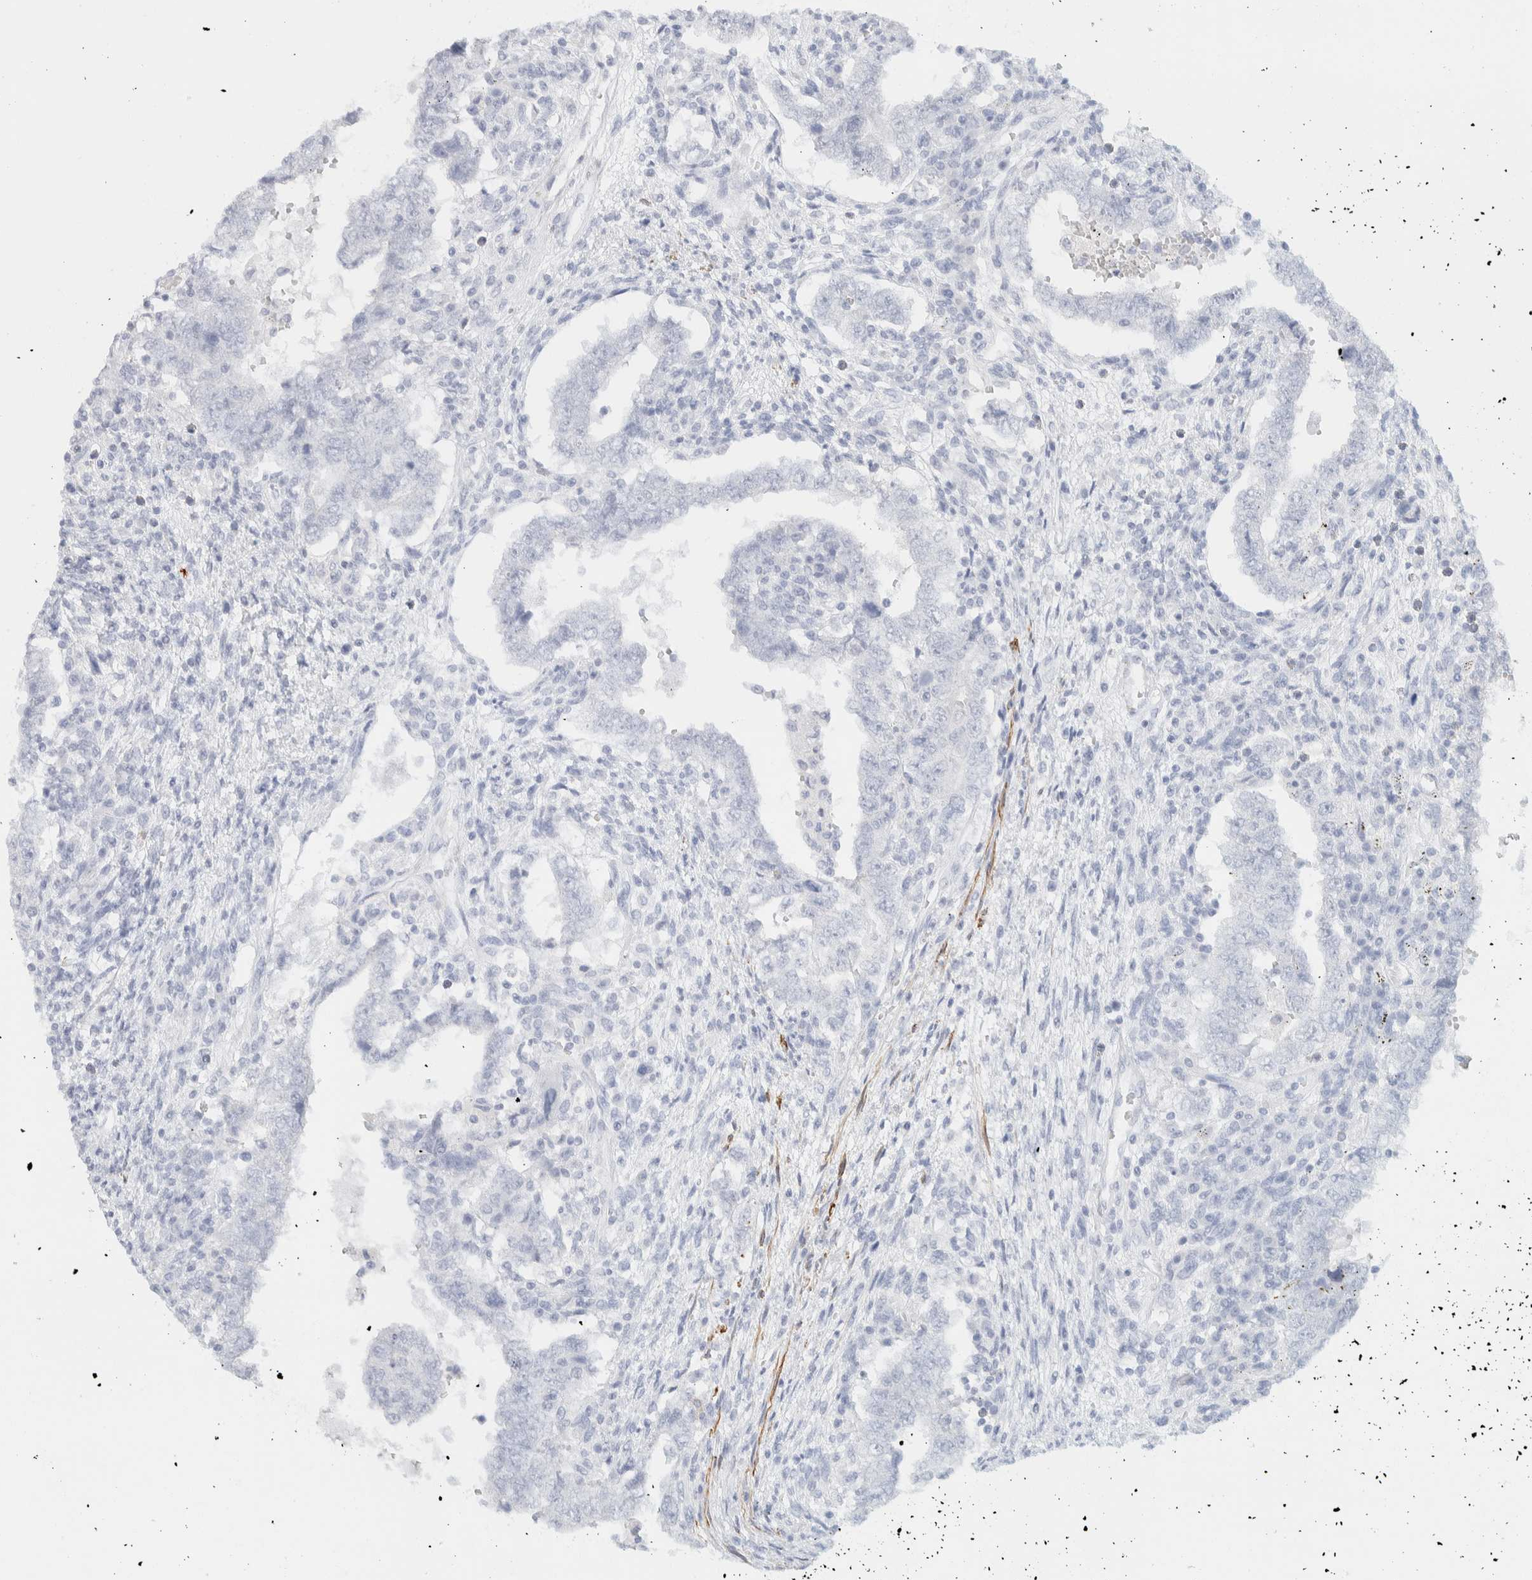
{"staining": {"intensity": "negative", "quantity": "none", "location": "none"}, "tissue": "testis cancer", "cell_type": "Tumor cells", "image_type": "cancer", "snomed": [{"axis": "morphology", "description": "Carcinoma, Embryonal, NOS"}, {"axis": "topography", "description": "Testis"}], "caption": "Micrograph shows no significant protein expression in tumor cells of testis embryonal carcinoma. (DAB (3,3'-diaminobenzidine) immunohistochemistry (IHC) with hematoxylin counter stain).", "gene": "AFMID", "patient": {"sex": "male", "age": 26}}